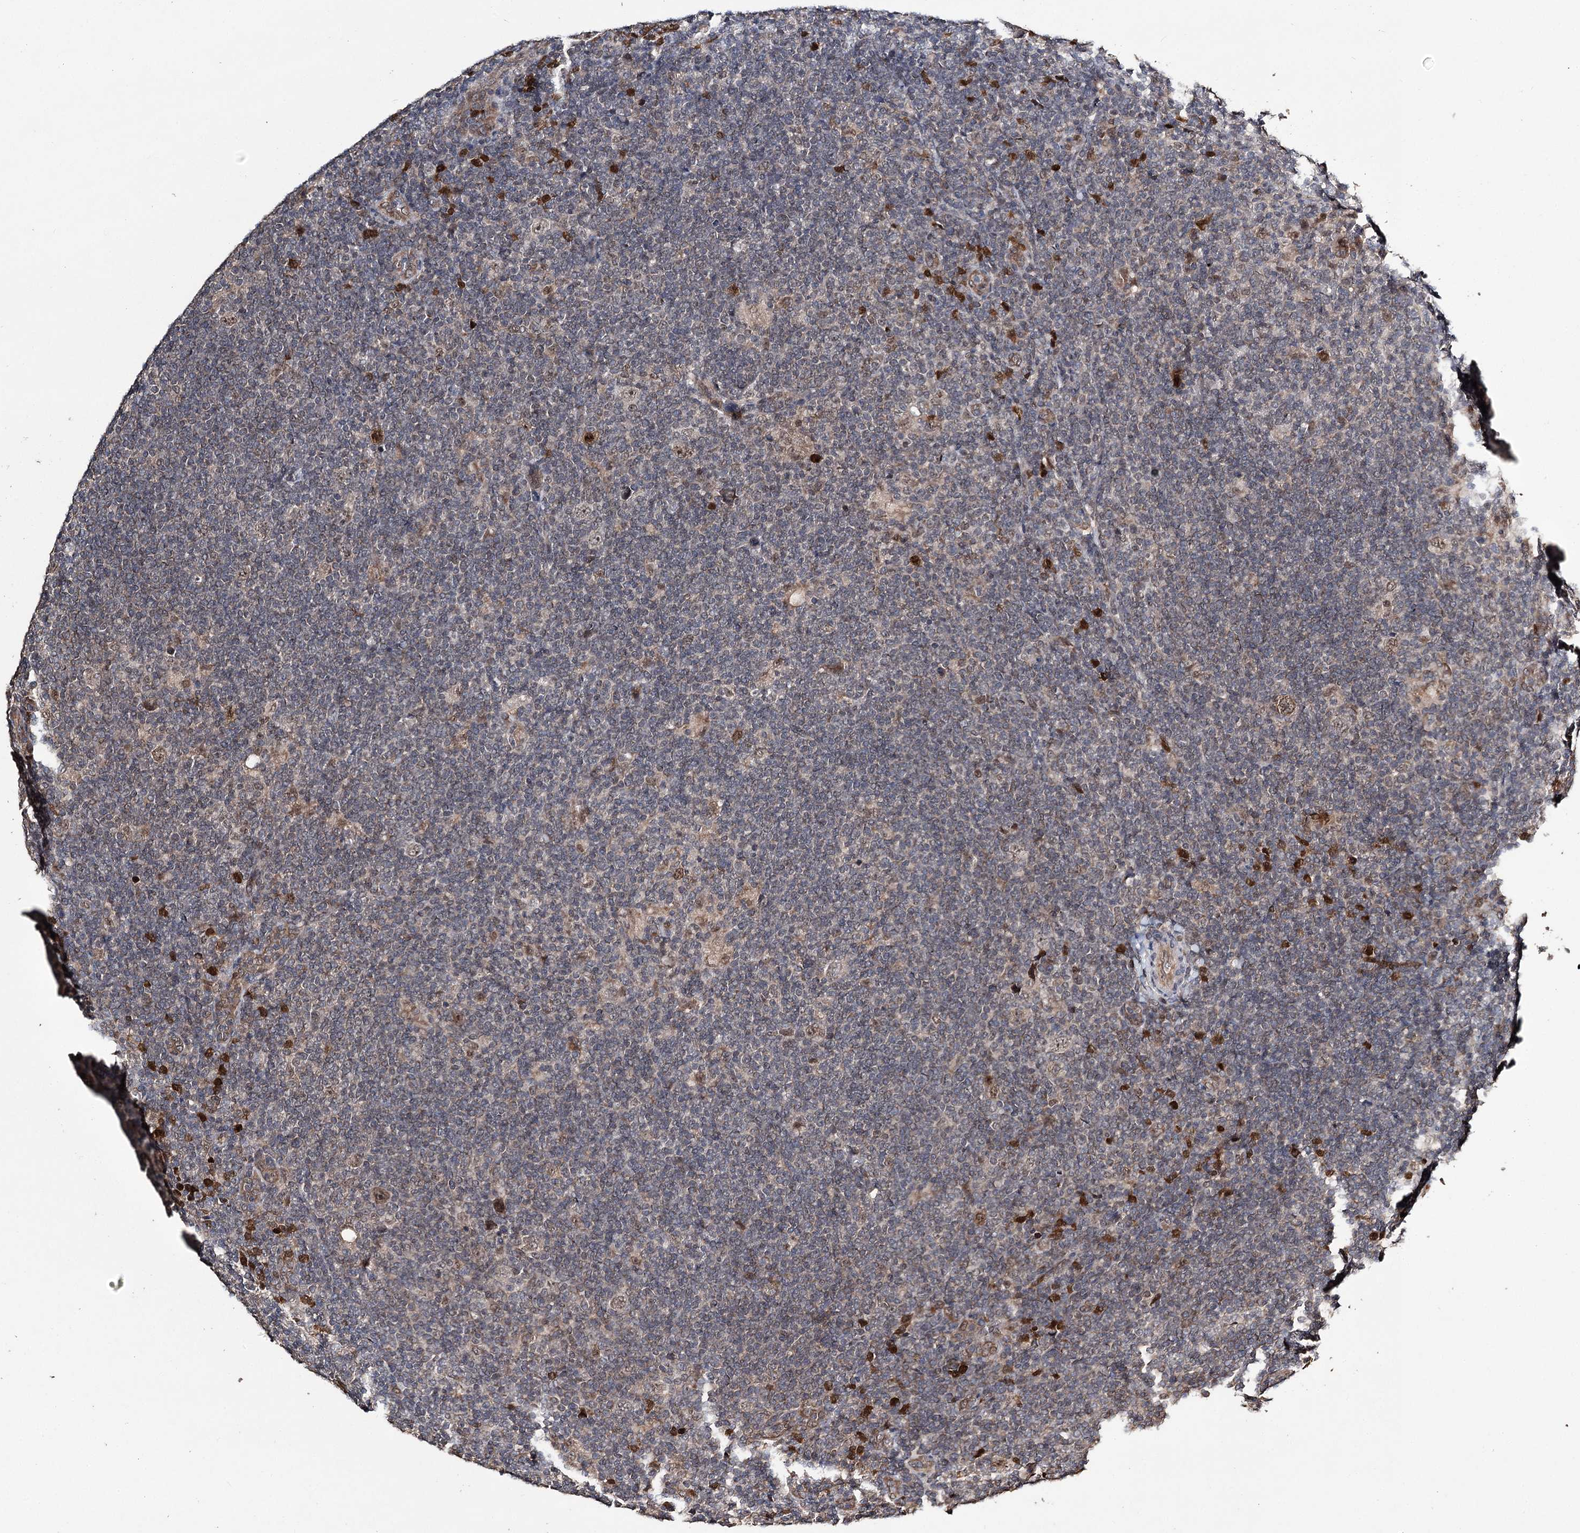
{"staining": {"intensity": "moderate", "quantity": ">75%", "location": "nuclear"}, "tissue": "lymphoma", "cell_type": "Tumor cells", "image_type": "cancer", "snomed": [{"axis": "morphology", "description": "Hodgkin's disease, NOS"}, {"axis": "topography", "description": "Lymph node"}], "caption": "Human Hodgkin's disease stained with a protein marker reveals moderate staining in tumor cells.", "gene": "NOPCHAP1", "patient": {"sex": "female", "age": 57}}